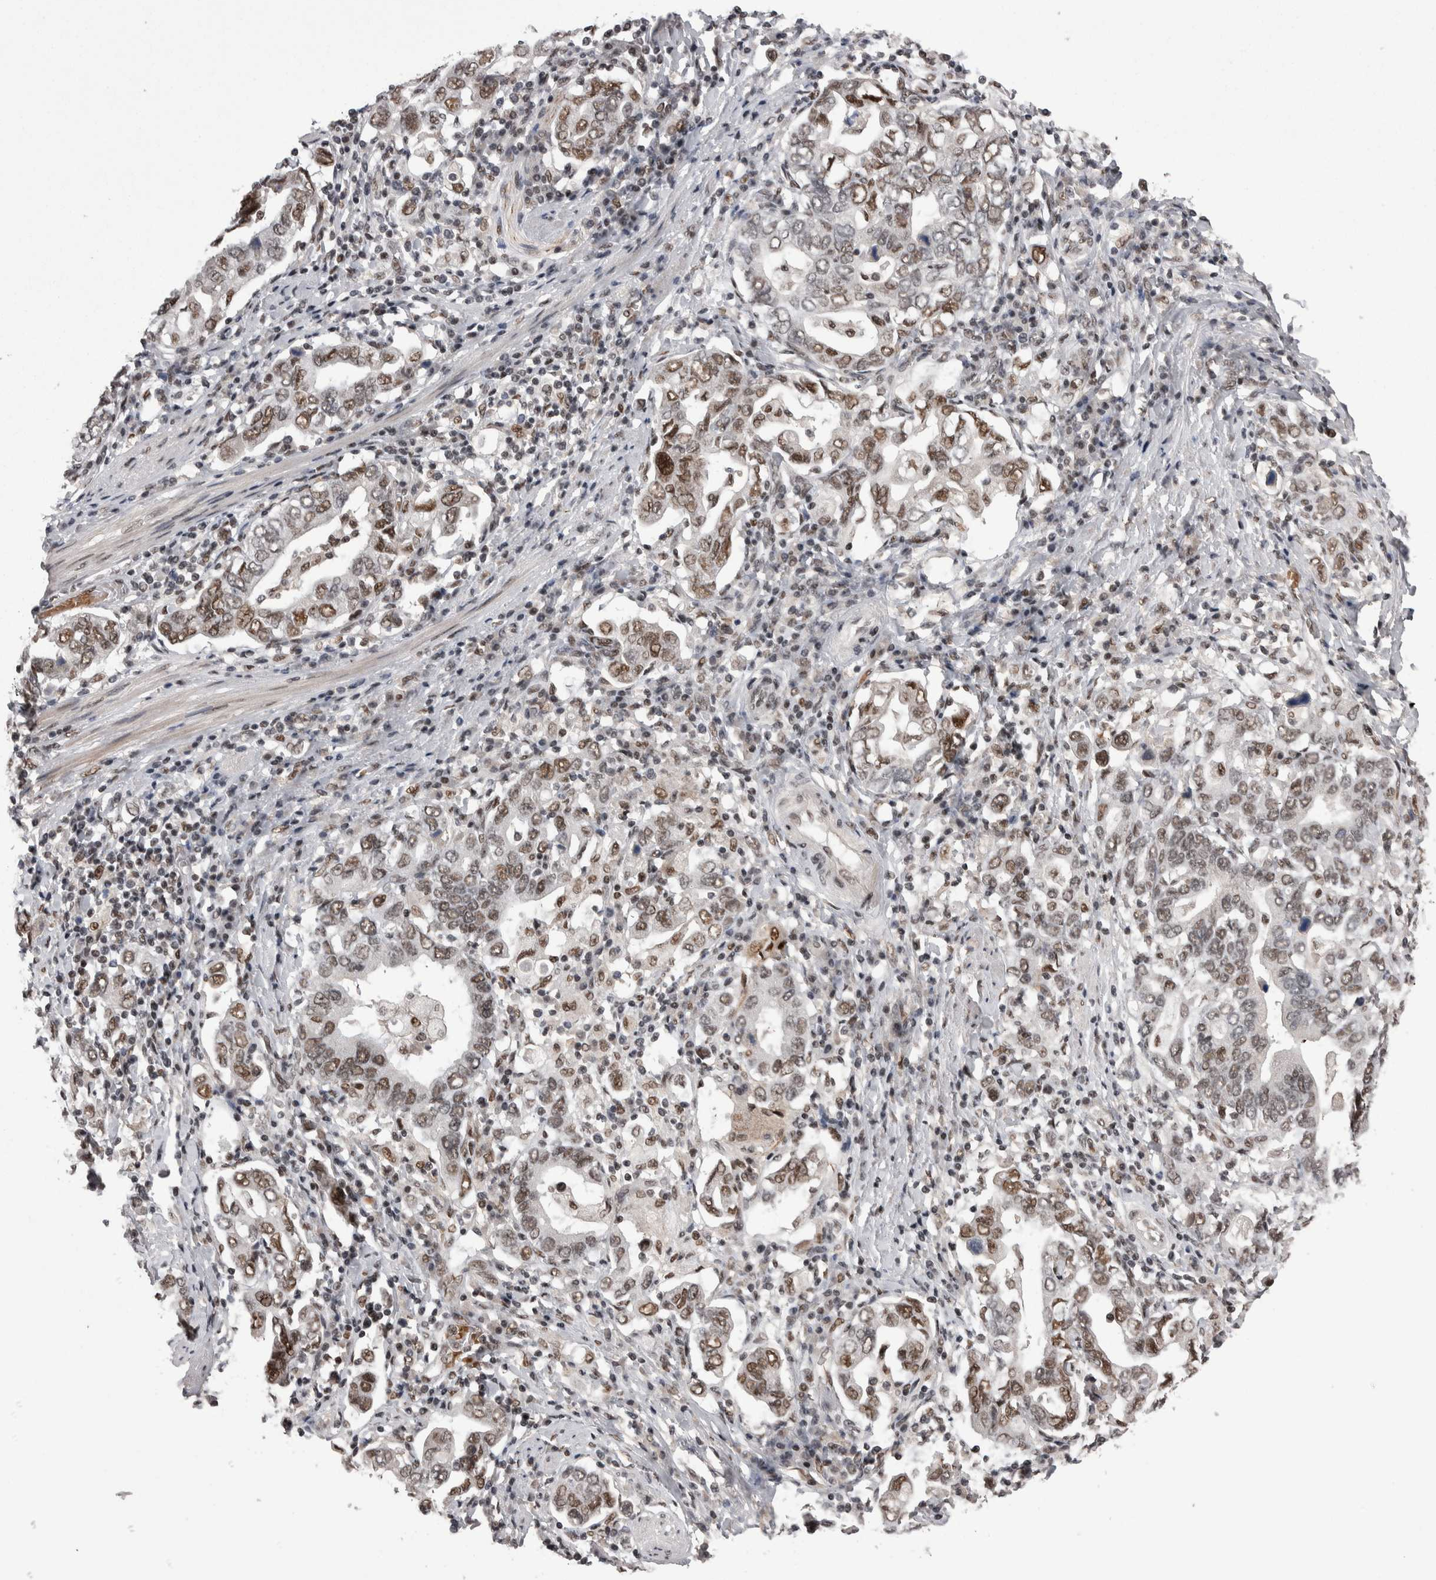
{"staining": {"intensity": "moderate", "quantity": ">75%", "location": "nuclear"}, "tissue": "stomach cancer", "cell_type": "Tumor cells", "image_type": "cancer", "snomed": [{"axis": "morphology", "description": "Adenocarcinoma, NOS"}, {"axis": "topography", "description": "Stomach, upper"}], "caption": "There is medium levels of moderate nuclear expression in tumor cells of stomach cancer, as demonstrated by immunohistochemical staining (brown color).", "gene": "DMTF1", "patient": {"sex": "male", "age": 62}}